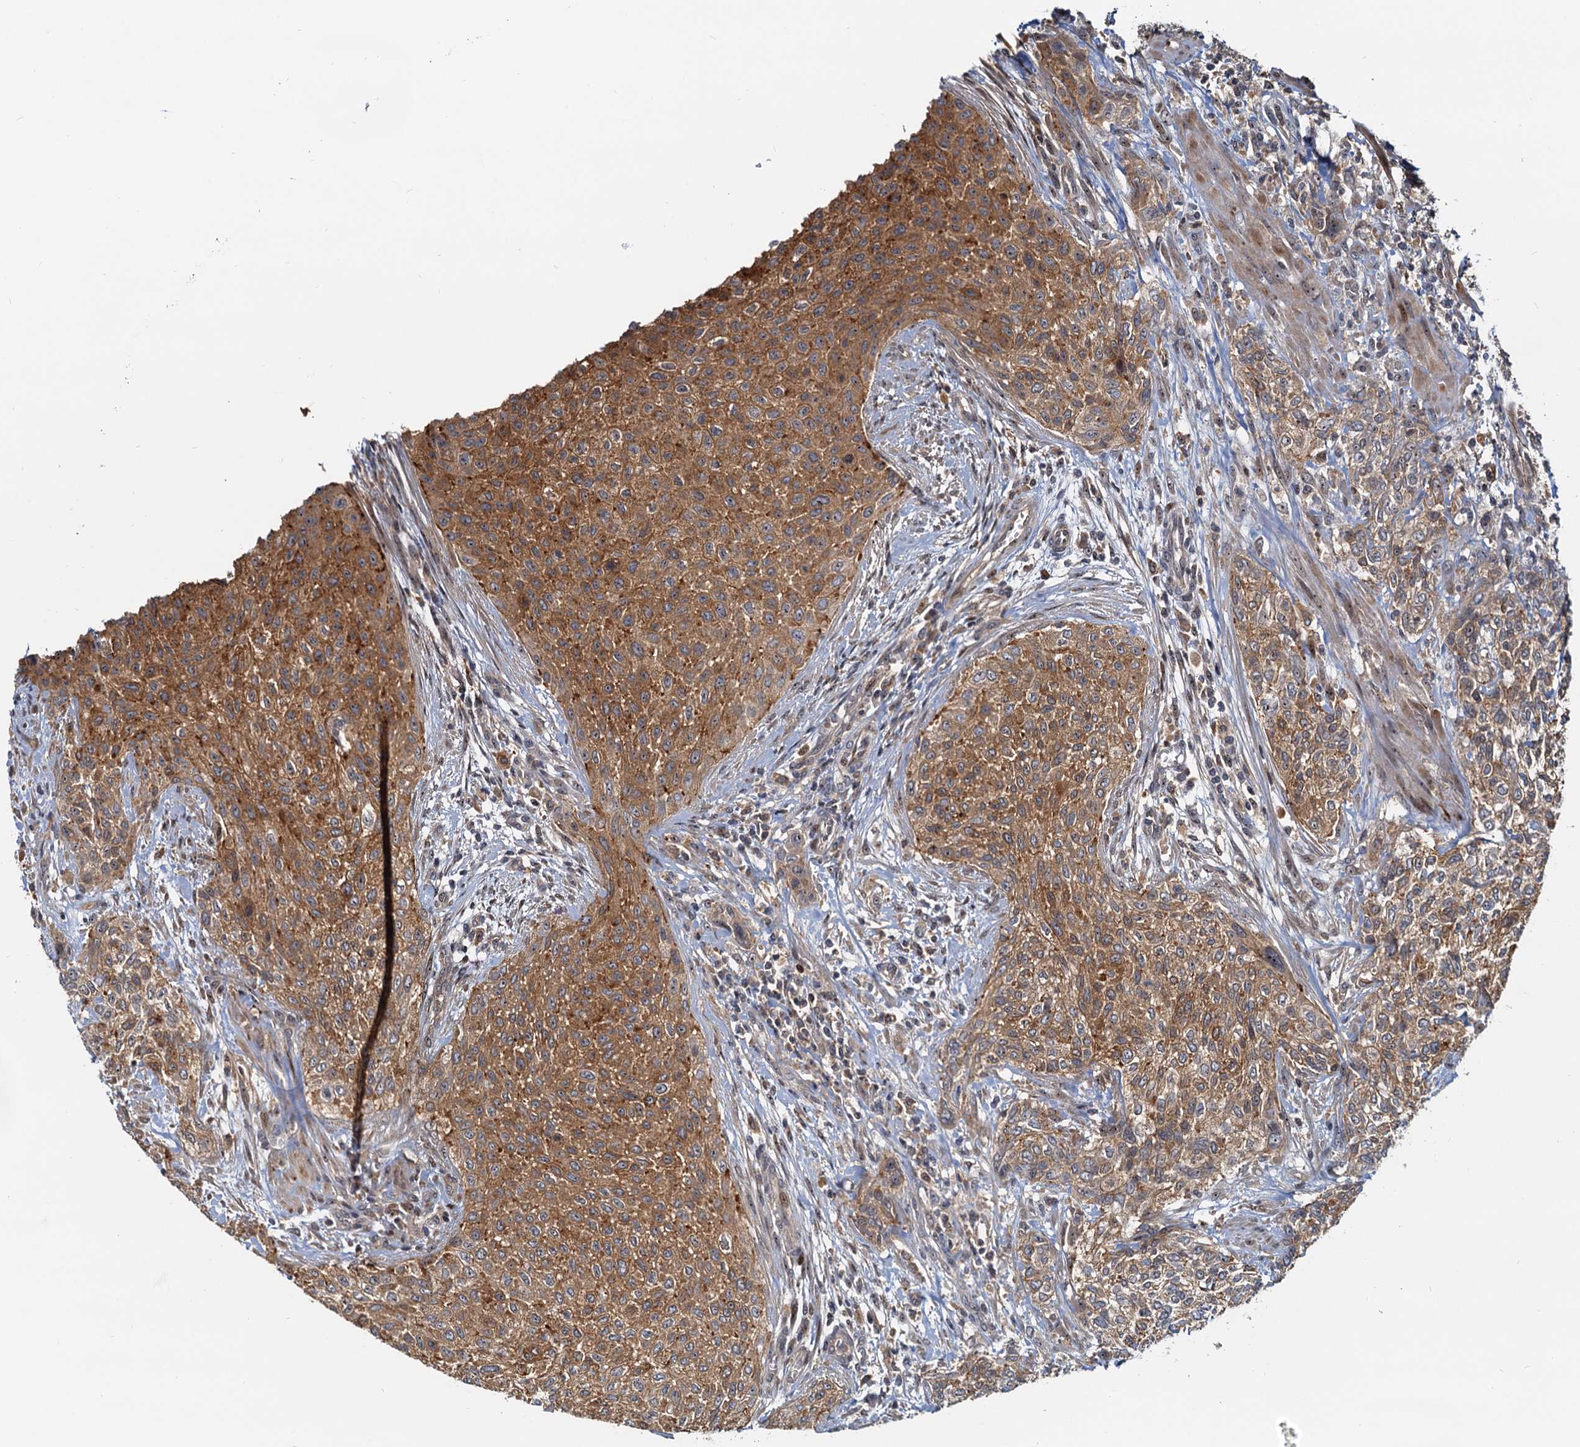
{"staining": {"intensity": "moderate", "quantity": ">75%", "location": "cytoplasmic/membranous"}, "tissue": "urothelial cancer", "cell_type": "Tumor cells", "image_type": "cancer", "snomed": [{"axis": "morphology", "description": "Normal tissue, NOS"}, {"axis": "morphology", "description": "Urothelial carcinoma, NOS"}, {"axis": "topography", "description": "Urinary bladder"}, {"axis": "topography", "description": "Peripheral nerve tissue"}], "caption": "DAB immunohistochemical staining of human urothelial cancer shows moderate cytoplasmic/membranous protein staining in about >75% of tumor cells.", "gene": "TOLLIP", "patient": {"sex": "male", "age": 35}}